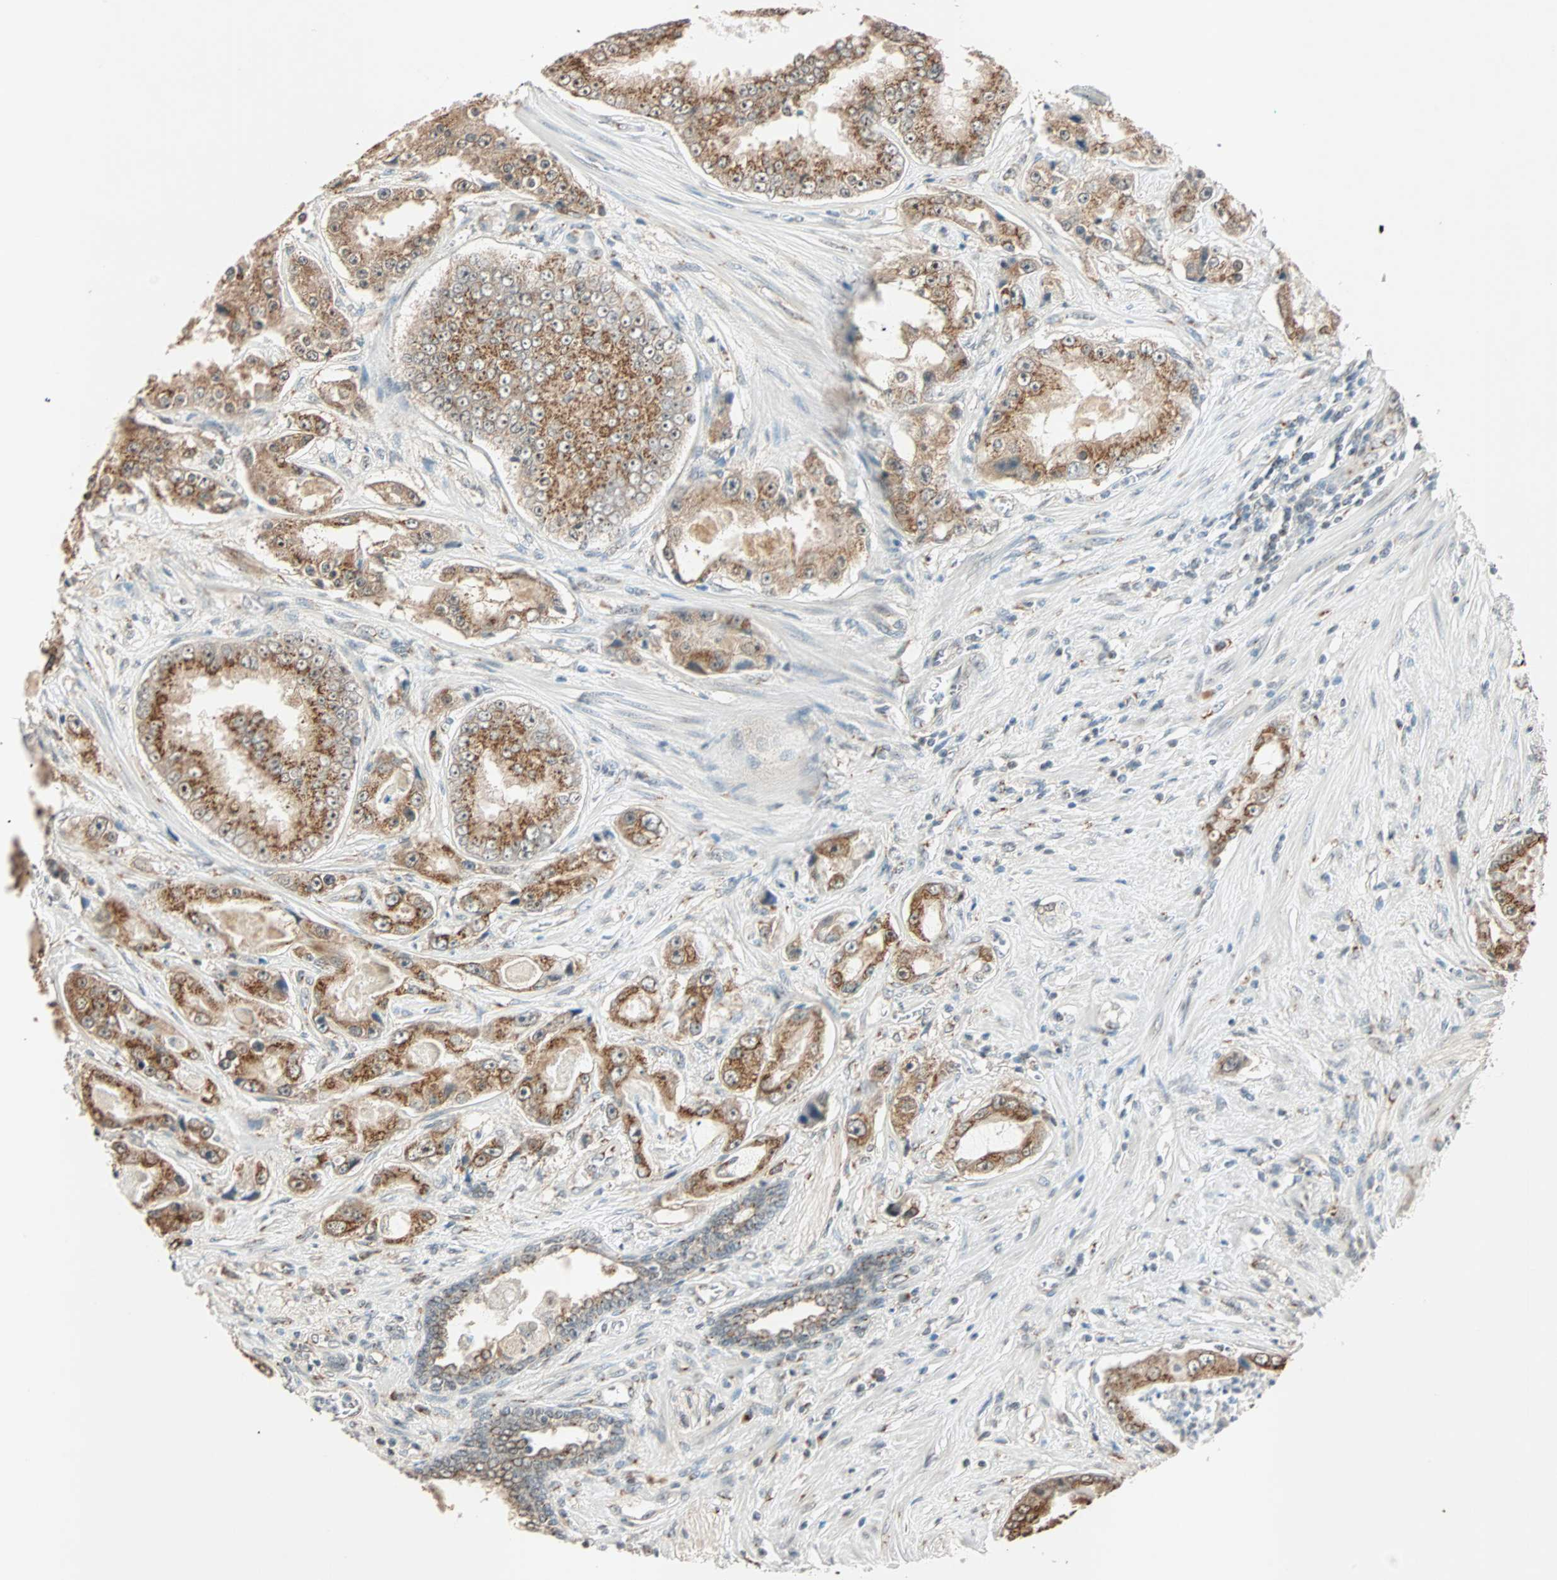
{"staining": {"intensity": "moderate", "quantity": ">75%", "location": "cytoplasmic/membranous"}, "tissue": "prostate cancer", "cell_type": "Tumor cells", "image_type": "cancer", "snomed": [{"axis": "morphology", "description": "Adenocarcinoma, High grade"}, {"axis": "topography", "description": "Prostate"}], "caption": "The immunohistochemical stain labels moderate cytoplasmic/membranous expression in tumor cells of prostate high-grade adenocarcinoma tissue. (brown staining indicates protein expression, while blue staining denotes nuclei).", "gene": "PRDM2", "patient": {"sex": "male", "age": 73}}